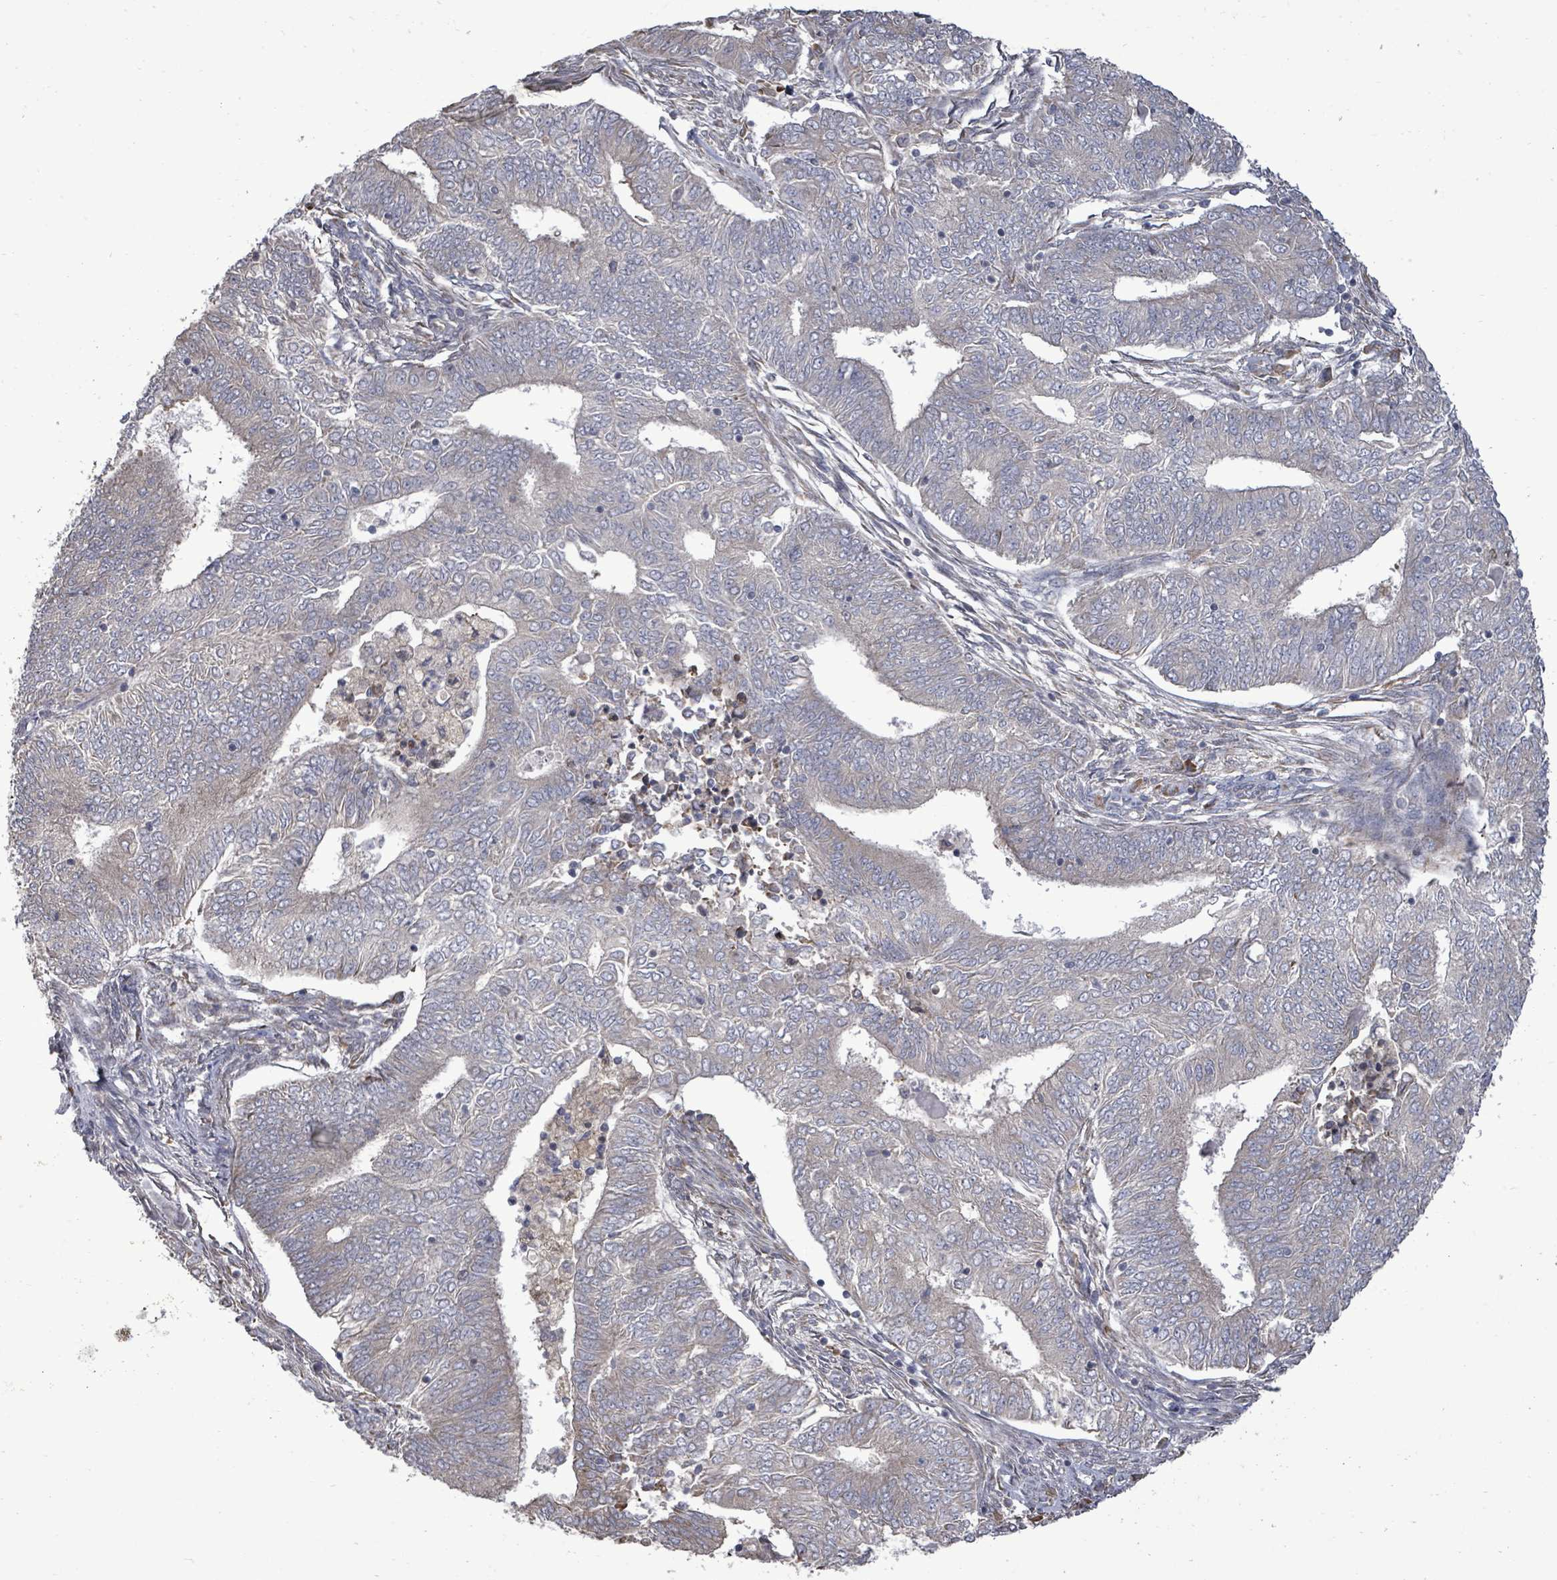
{"staining": {"intensity": "negative", "quantity": "none", "location": "none"}, "tissue": "endometrial cancer", "cell_type": "Tumor cells", "image_type": "cancer", "snomed": [{"axis": "morphology", "description": "Adenocarcinoma, NOS"}, {"axis": "topography", "description": "Endometrium"}], "caption": "The immunohistochemistry (IHC) histopathology image has no significant positivity in tumor cells of endometrial cancer tissue. (Brightfield microscopy of DAB (3,3'-diaminobenzidine) immunohistochemistry (IHC) at high magnification).", "gene": "POMGNT2", "patient": {"sex": "female", "age": 62}}